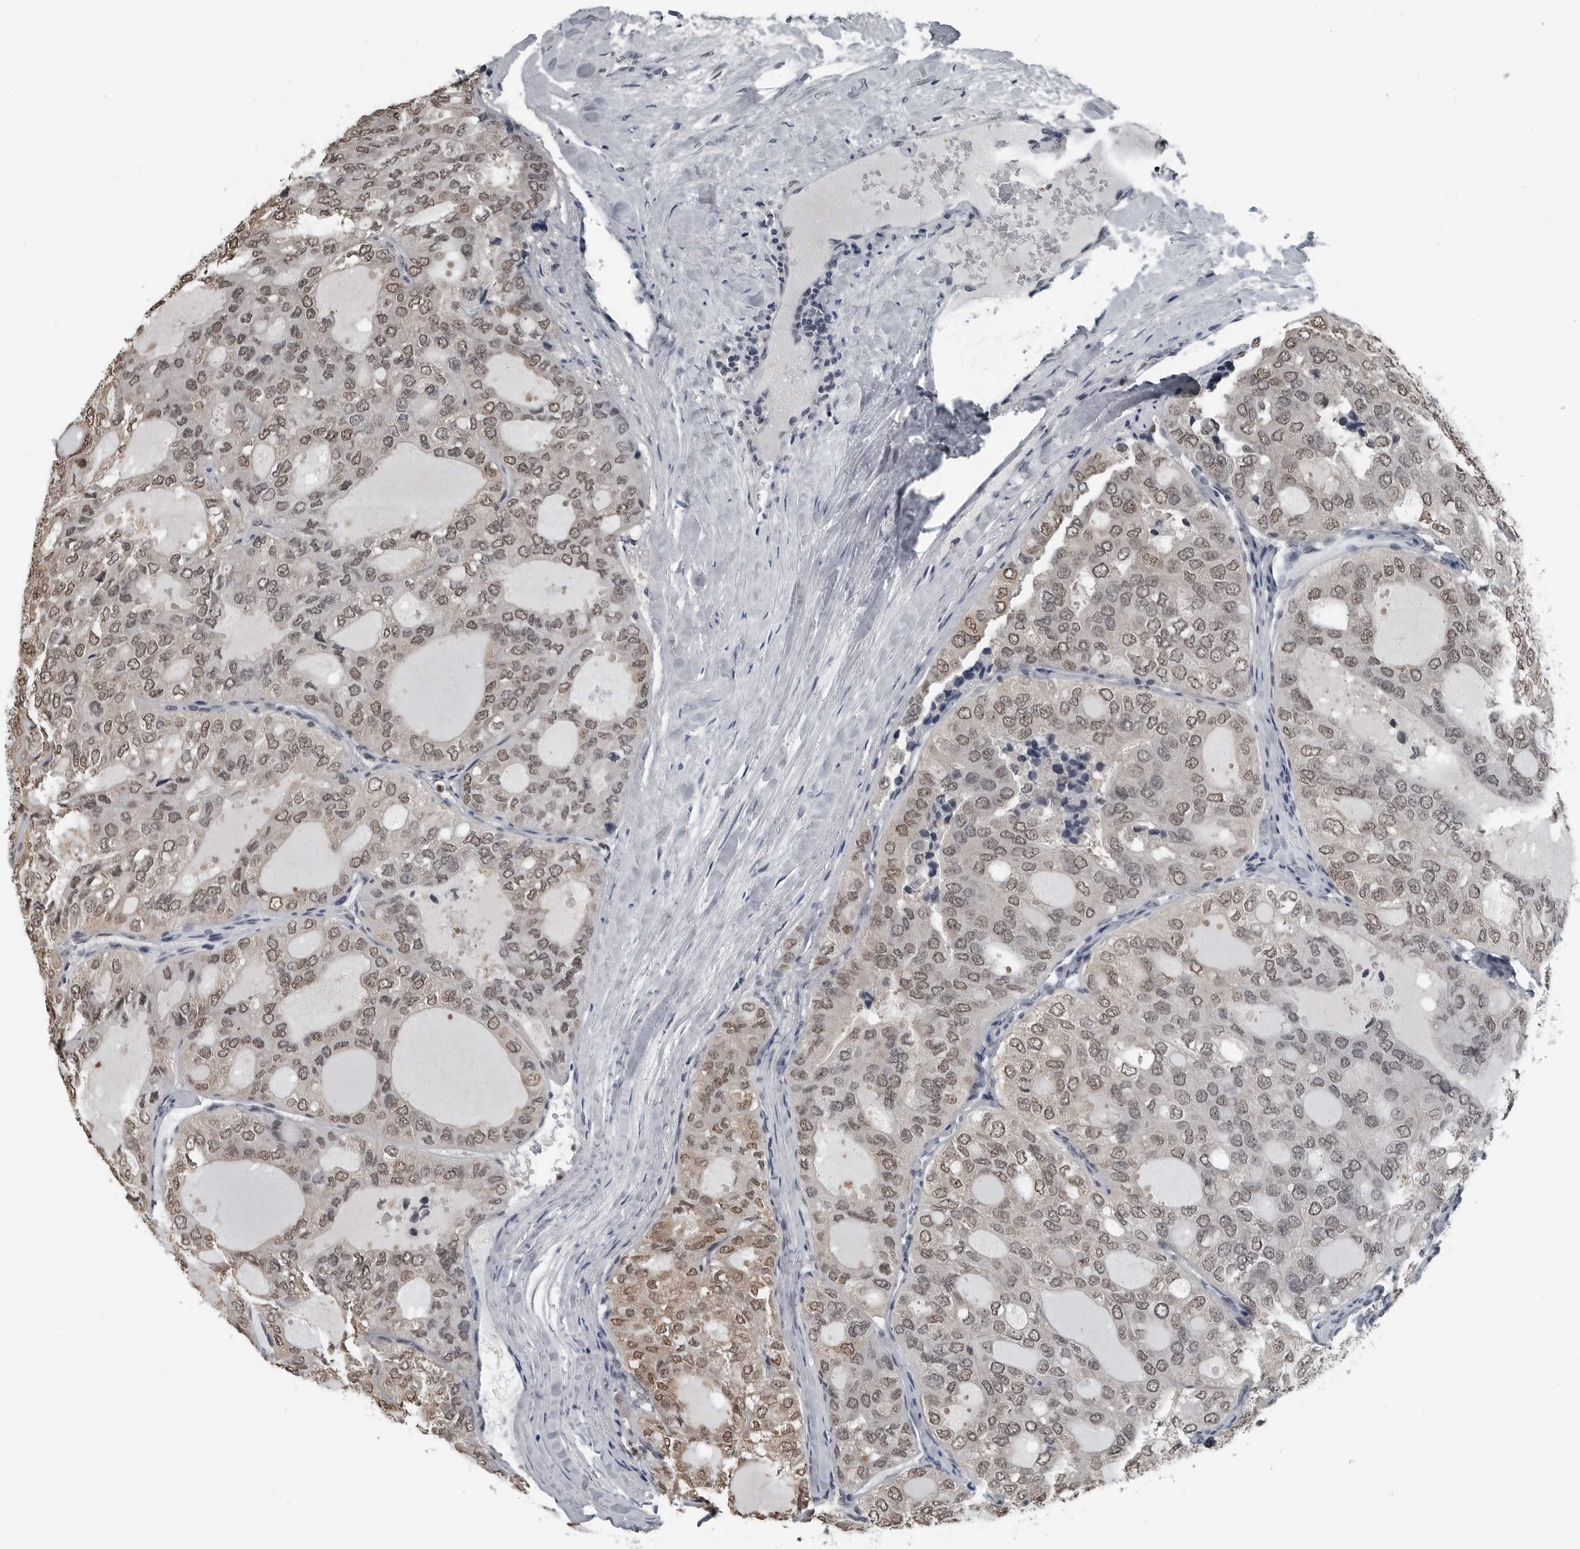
{"staining": {"intensity": "moderate", "quantity": ">75%", "location": "cytoplasmic/membranous,nuclear"}, "tissue": "thyroid cancer", "cell_type": "Tumor cells", "image_type": "cancer", "snomed": [{"axis": "morphology", "description": "Follicular adenoma carcinoma, NOS"}, {"axis": "topography", "description": "Thyroid gland"}], "caption": "DAB immunohistochemical staining of human thyroid follicular adenoma carcinoma demonstrates moderate cytoplasmic/membranous and nuclear protein staining in approximately >75% of tumor cells.", "gene": "AKR1A1", "patient": {"sex": "male", "age": 75}}